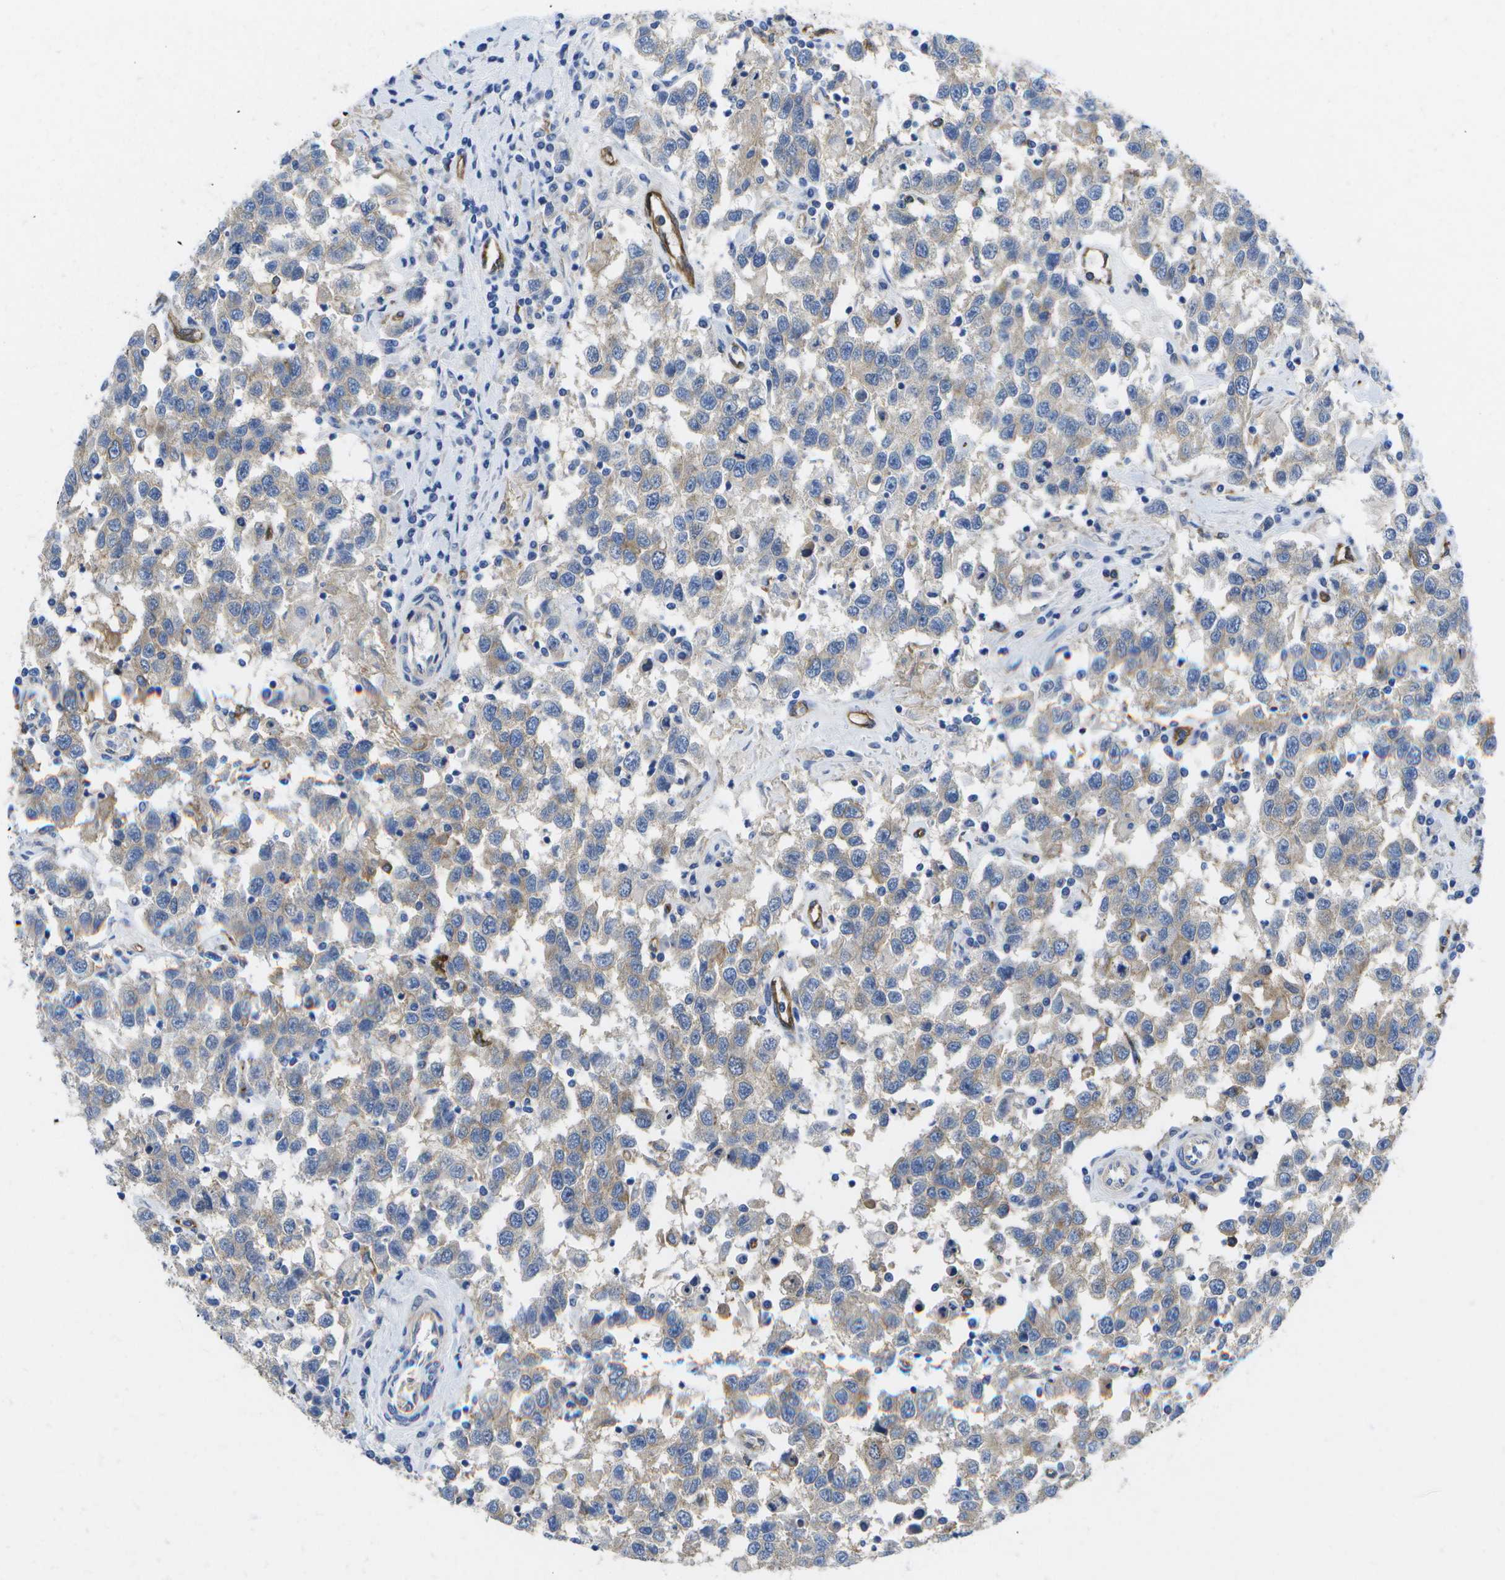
{"staining": {"intensity": "weak", "quantity": "<25%", "location": "cytoplasmic/membranous"}, "tissue": "testis cancer", "cell_type": "Tumor cells", "image_type": "cancer", "snomed": [{"axis": "morphology", "description": "Seminoma, NOS"}, {"axis": "topography", "description": "Testis"}], "caption": "The immunohistochemistry histopathology image has no significant expression in tumor cells of testis cancer tissue.", "gene": "DYSF", "patient": {"sex": "male", "age": 41}}